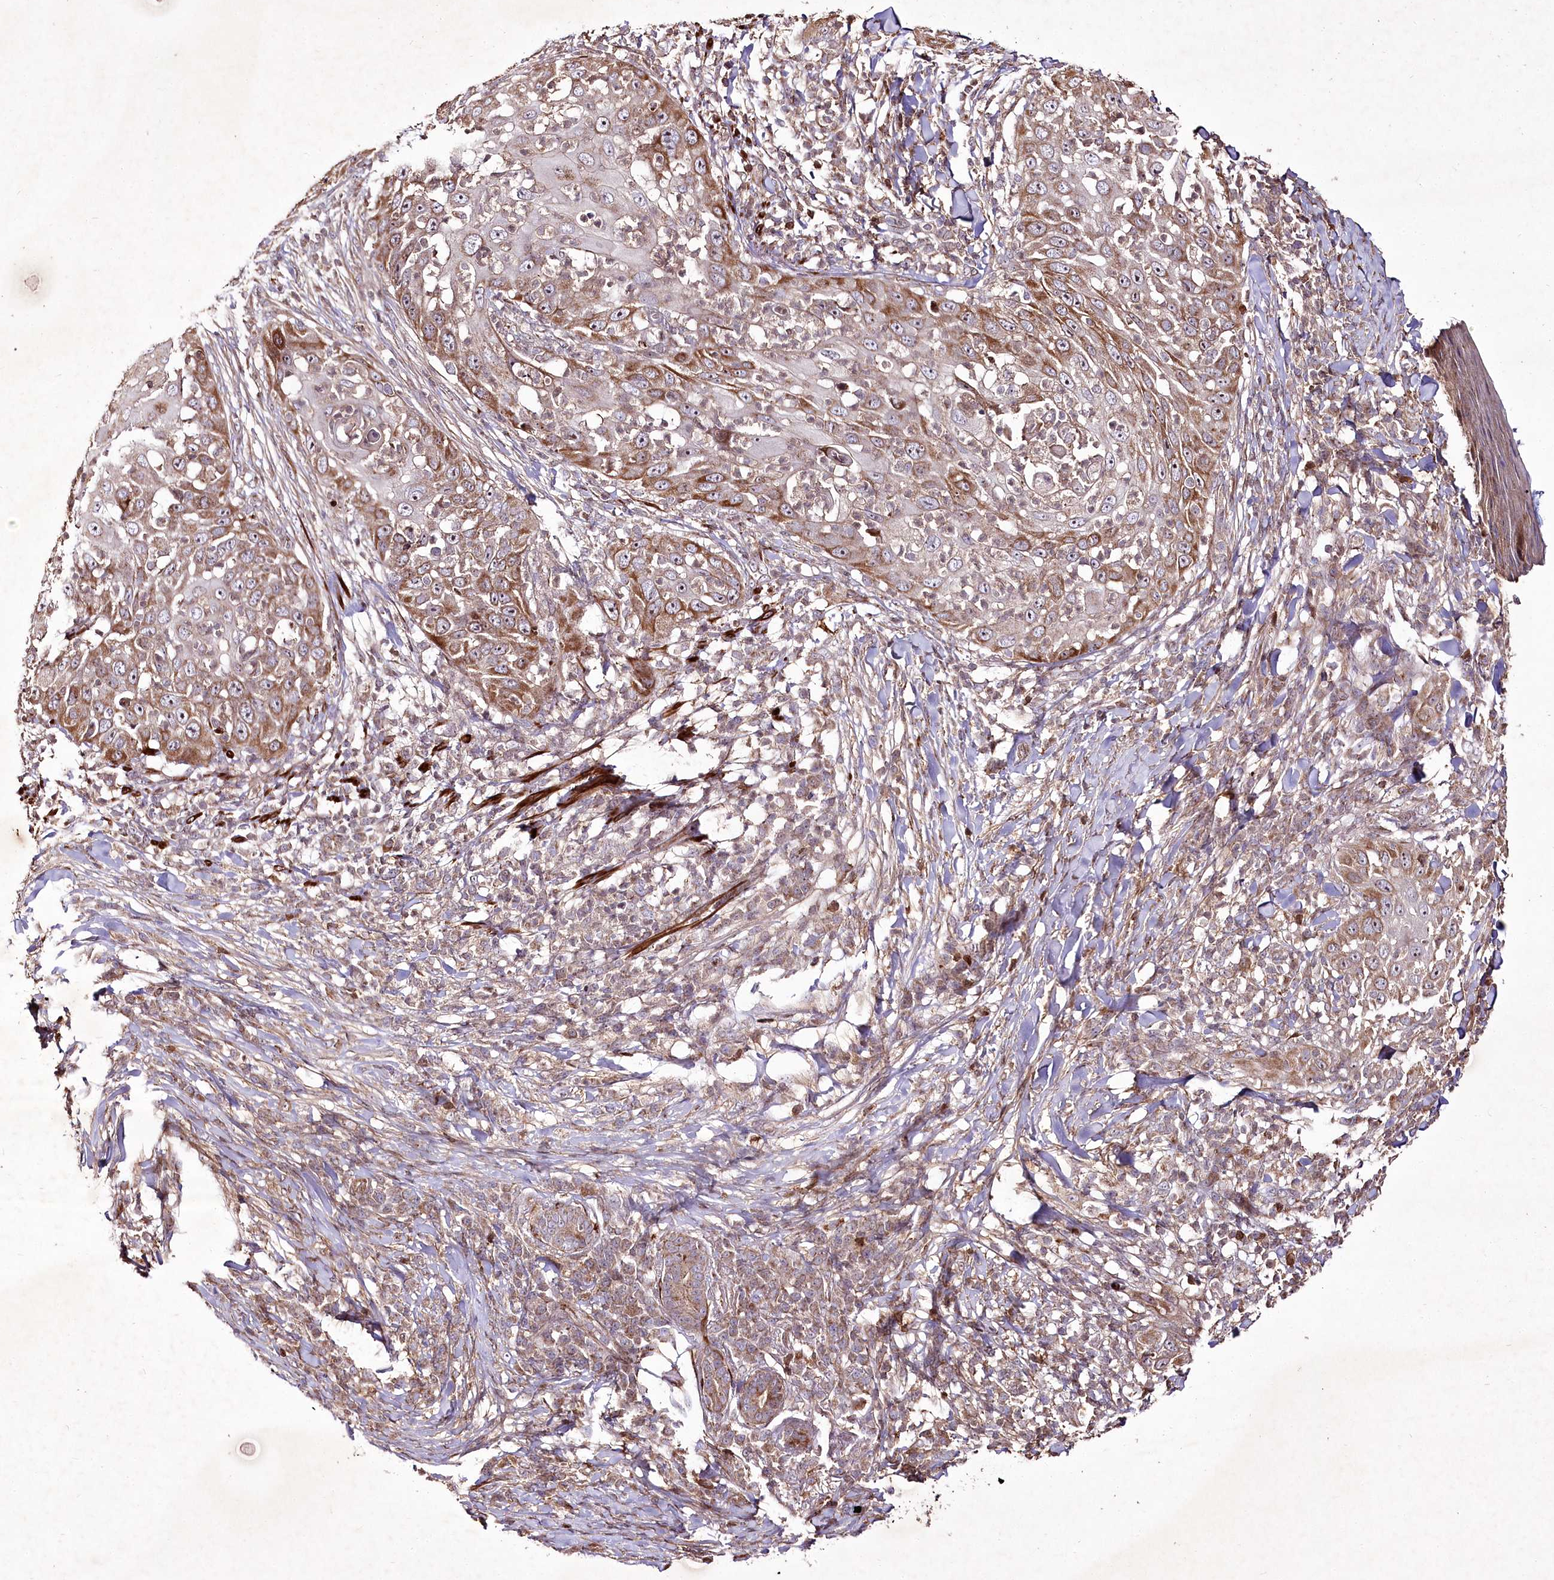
{"staining": {"intensity": "moderate", "quantity": "<25%", "location": "cytoplasmic/membranous"}, "tissue": "skin cancer", "cell_type": "Tumor cells", "image_type": "cancer", "snomed": [{"axis": "morphology", "description": "Squamous cell carcinoma, NOS"}, {"axis": "topography", "description": "Skin"}], "caption": "Immunohistochemical staining of human skin squamous cell carcinoma reveals low levels of moderate cytoplasmic/membranous expression in about <25% of tumor cells. The staining was performed using DAB (3,3'-diaminobenzidine) to visualize the protein expression in brown, while the nuclei were stained in blue with hematoxylin (Magnification: 20x).", "gene": "PSTK", "patient": {"sex": "female", "age": 44}}